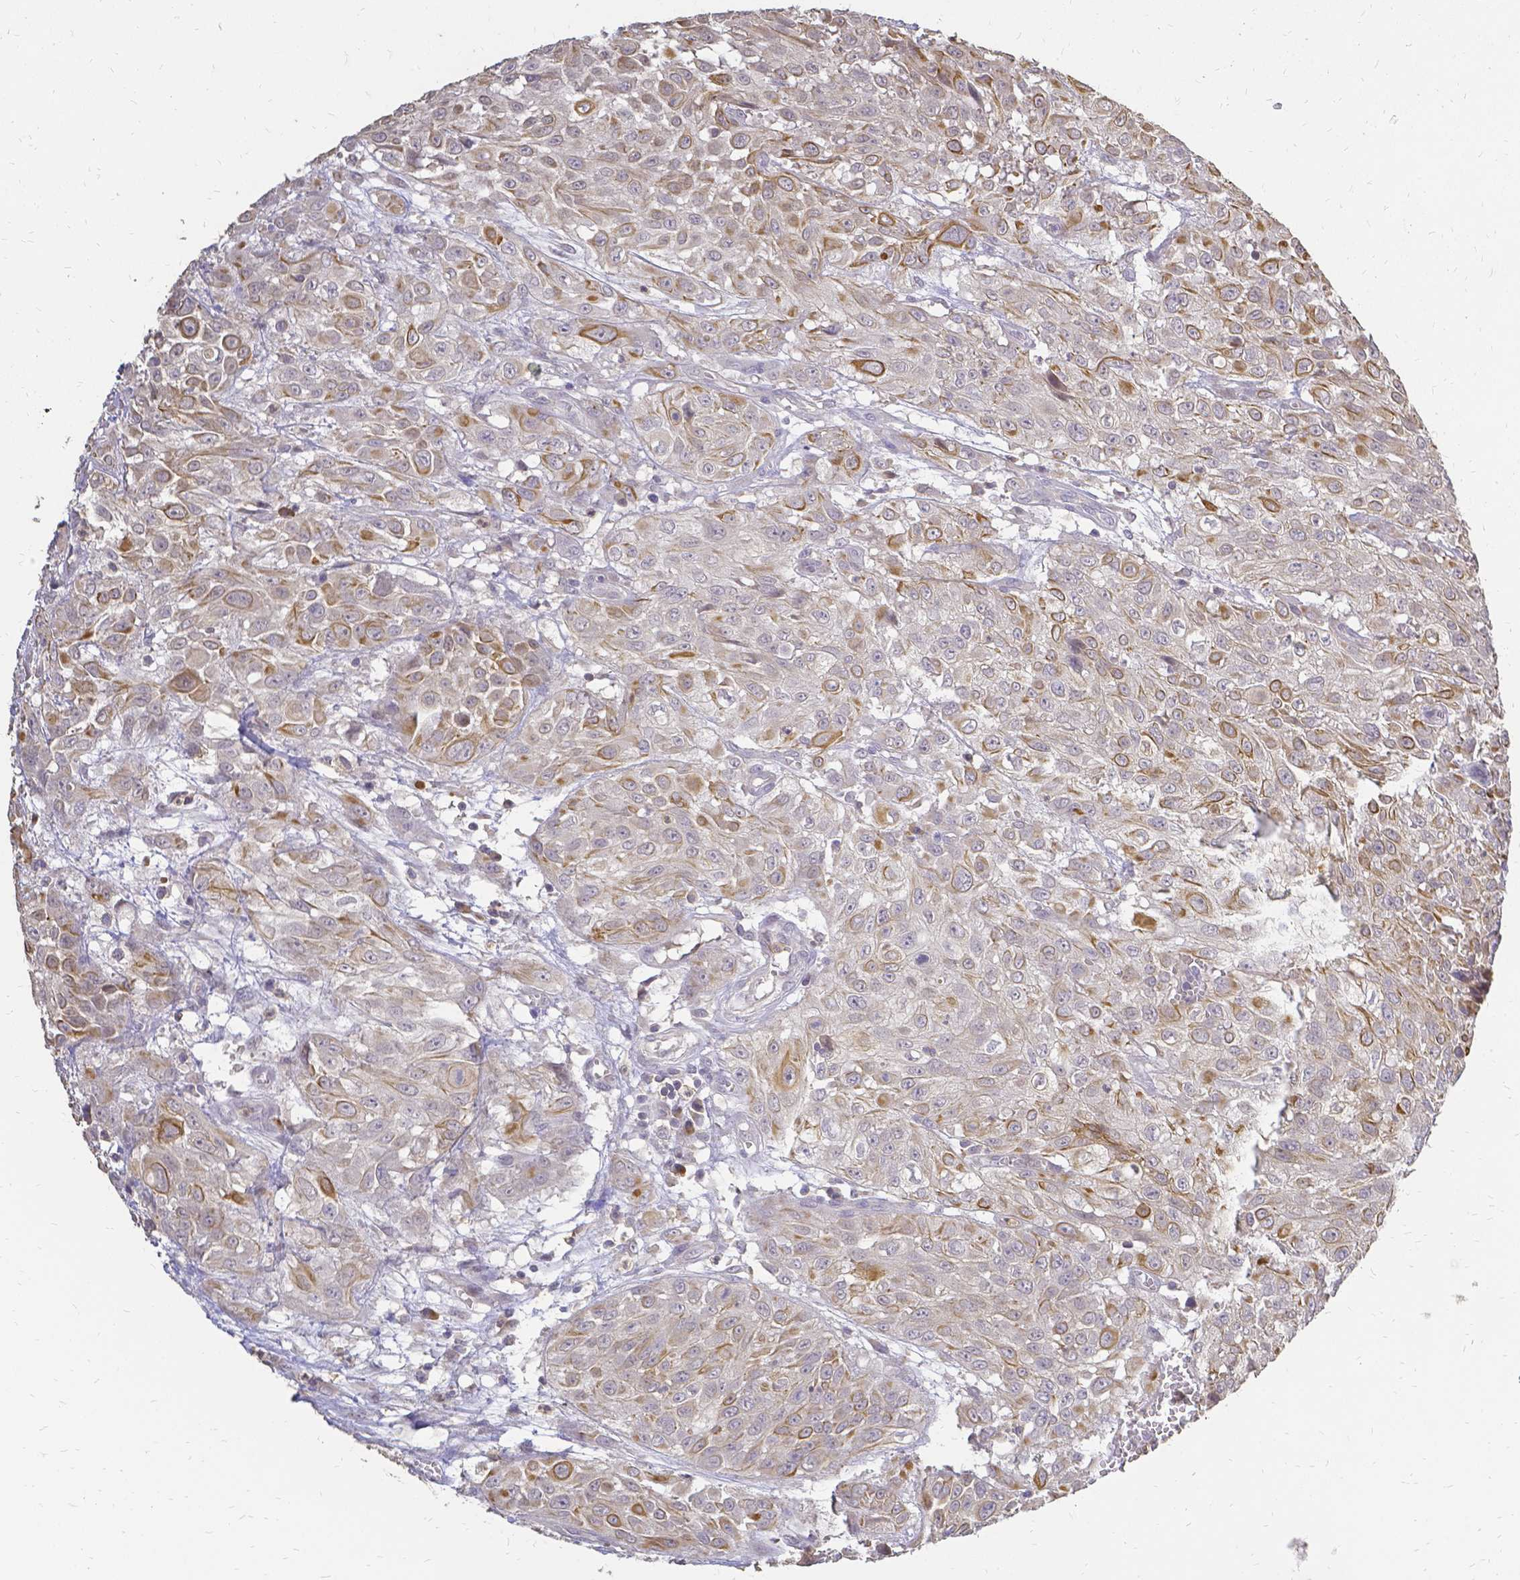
{"staining": {"intensity": "moderate", "quantity": "25%-75%", "location": "cytoplasmic/membranous"}, "tissue": "urothelial cancer", "cell_type": "Tumor cells", "image_type": "cancer", "snomed": [{"axis": "morphology", "description": "Urothelial carcinoma, High grade"}, {"axis": "topography", "description": "Urinary bladder"}], "caption": "Immunohistochemical staining of urothelial carcinoma (high-grade) displays medium levels of moderate cytoplasmic/membranous protein staining in about 25%-75% of tumor cells.", "gene": "CIB1", "patient": {"sex": "male", "age": 57}}